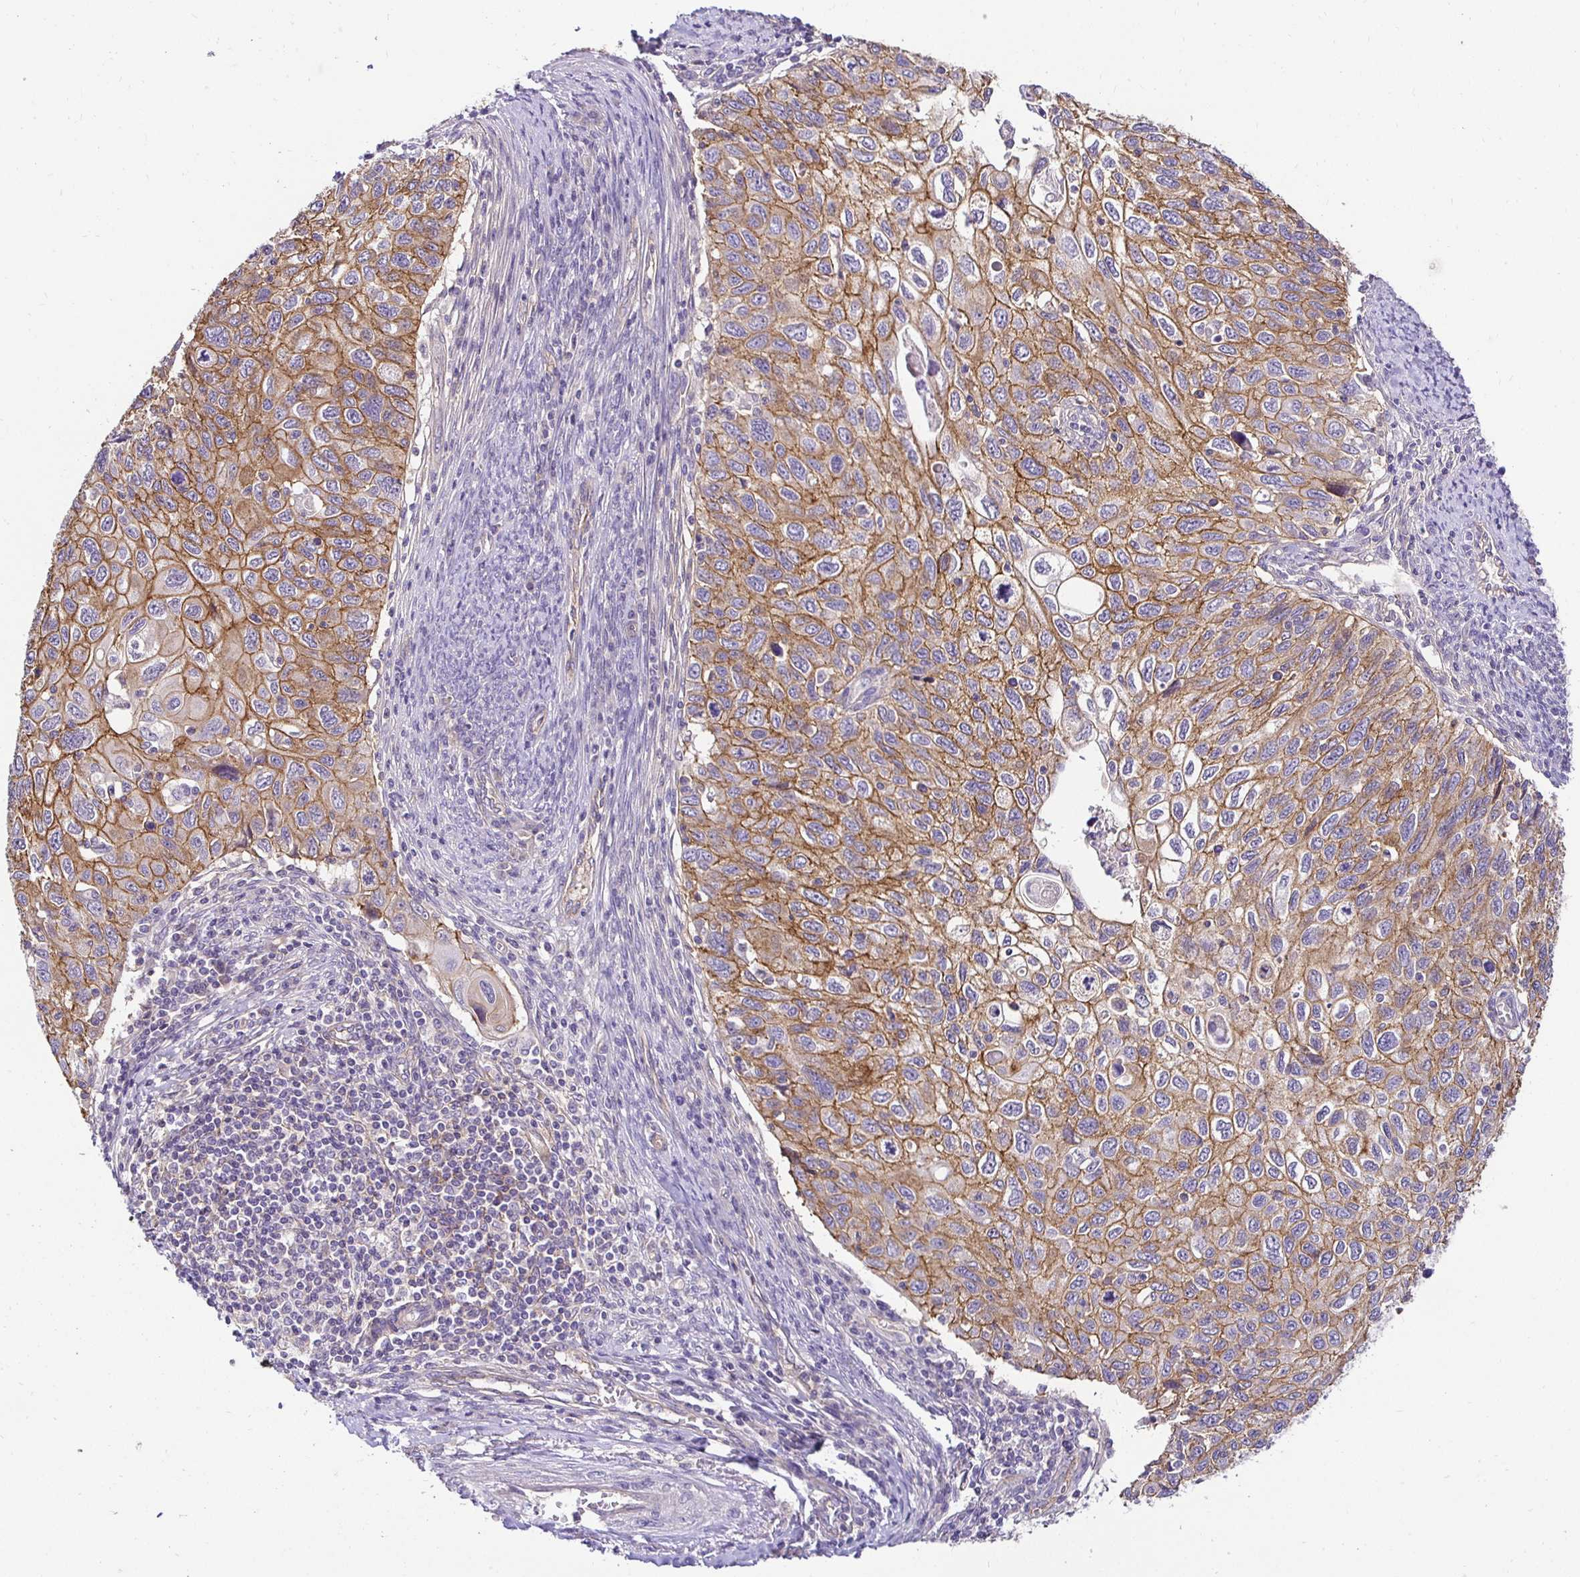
{"staining": {"intensity": "moderate", "quantity": ">75%", "location": "cytoplasmic/membranous"}, "tissue": "cervical cancer", "cell_type": "Tumor cells", "image_type": "cancer", "snomed": [{"axis": "morphology", "description": "Squamous cell carcinoma, NOS"}, {"axis": "topography", "description": "Cervix"}], "caption": "Cervical cancer (squamous cell carcinoma) stained with DAB immunohistochemistry exhibits medium levels of moderate cytoplasmic/membranous positivity in approximately >75% of tumor cells.", "gene": "SLC9A1", "patient": {"sex": "female", "age": 70}}